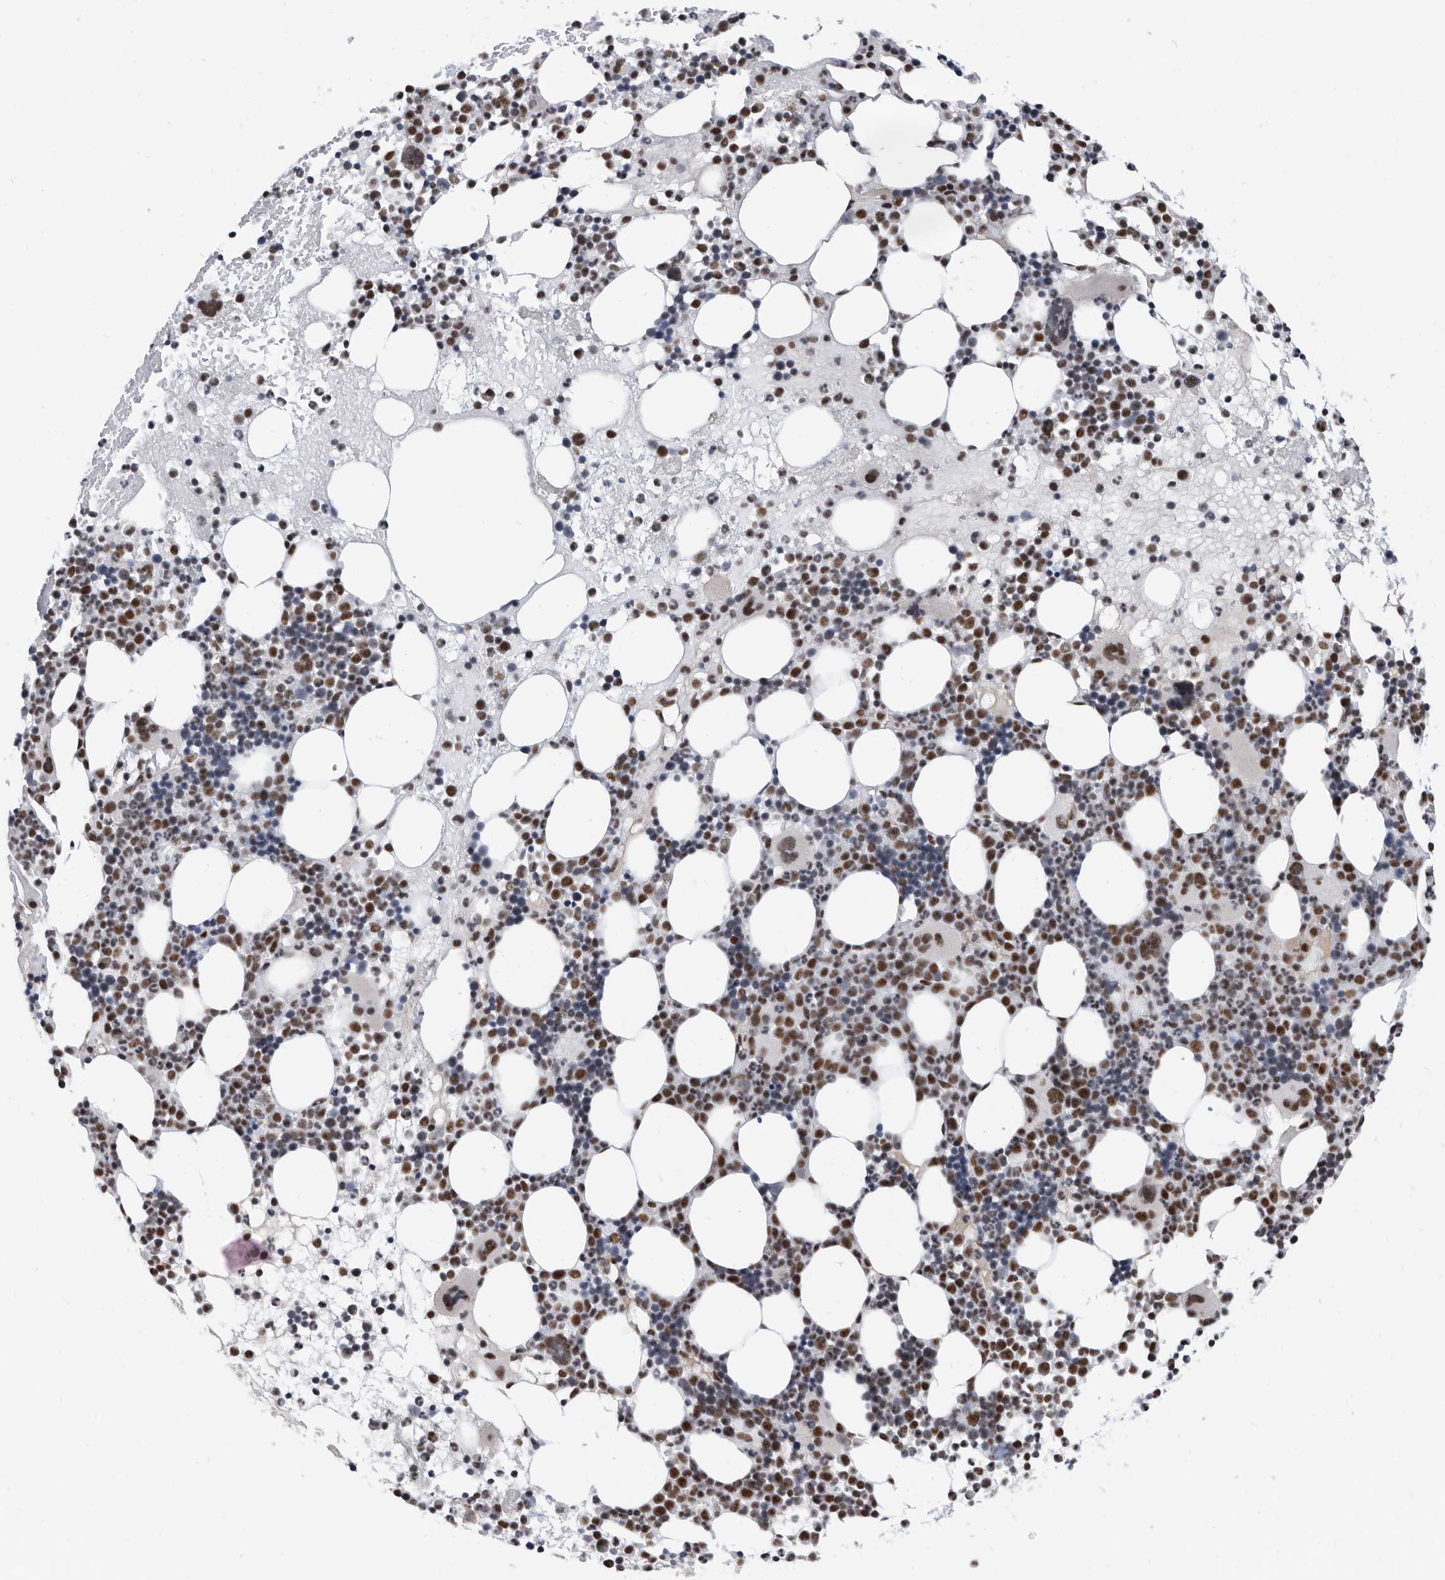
{"staining": {"intensity": "strong", "quantity": "25%-75%", "location": "nuclear"}, "tissue": "bone marrow", "cell_type": "Hematopoietic cells", "image_type": "normal", "snomed": [{"axis": "morphology", "description": "Normal tissue, NOS"}, {"axis": "topography", "description": "Bone marrow"}], "caption": "An IHC photomicrograph of benign tissue is shown. Protein staining in brown labels strong nuclear positivity in bone marrow within hematopoietic cells.", "gene": "SF3A1", "patient": {"sex": "female", "age": 57}}